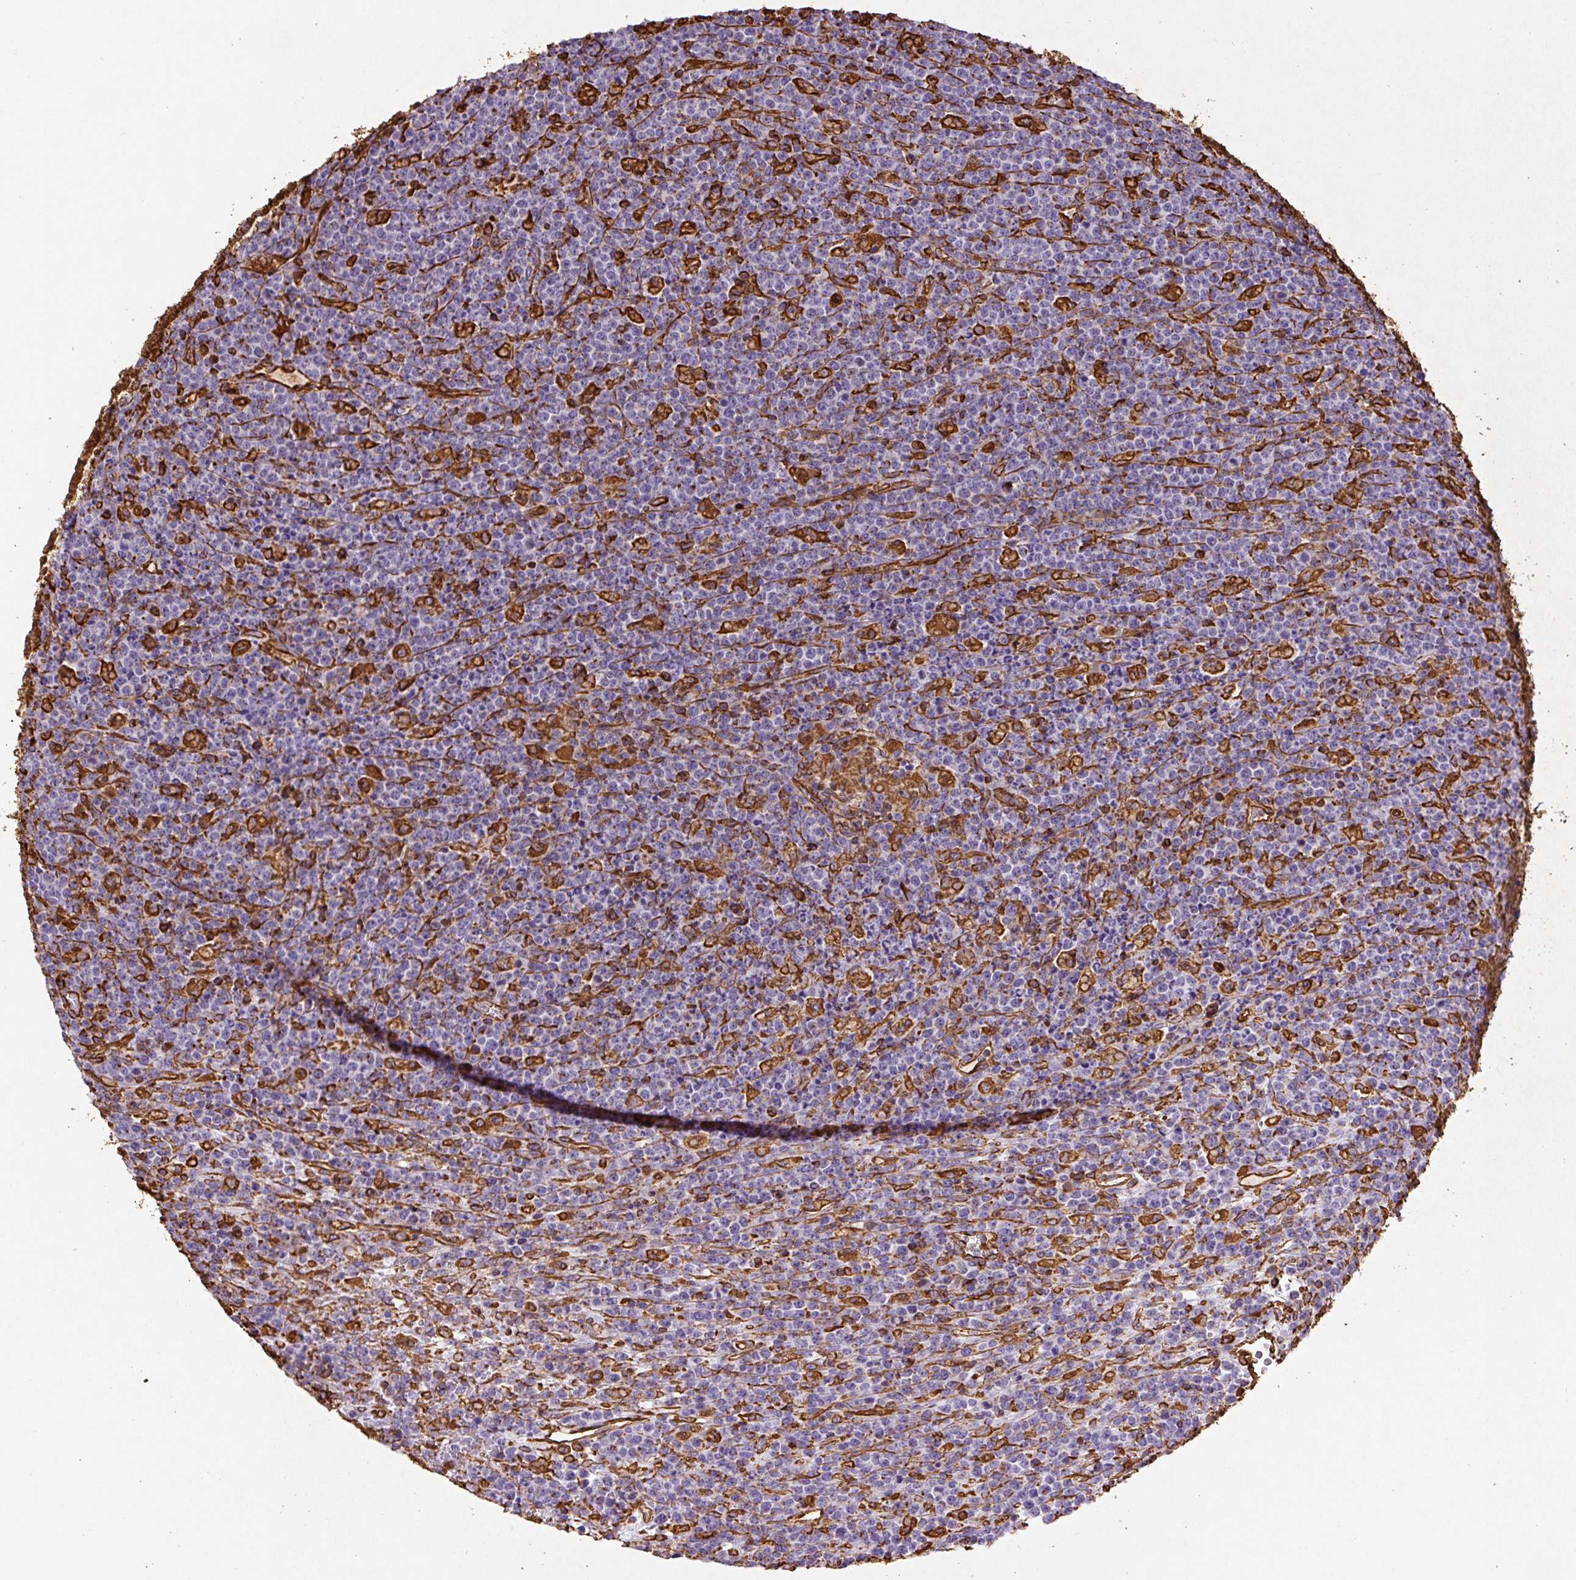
{"staining": {"intensity": "moderate", "quantity": "<25%", "location": "cytoplasmic/membranous"}, "tissue": "lymphoma", "cell_type": "Tumor cells", "image_type": "cancer", "snomed": [{"axis": "morphology", "description": "Malignant lymphoma, non-Hodgkin's type, High grade"}, {"axis": "topography", "description": "Ovary"}], "caption": "Lymphoma was stained to show a protein in brown. There is low levels of moderate cytoplasmic/membranous expression in approximately <25% of tumor cells.", "gene": "VIM", "patient": {"sex": "female", "age": 56}}